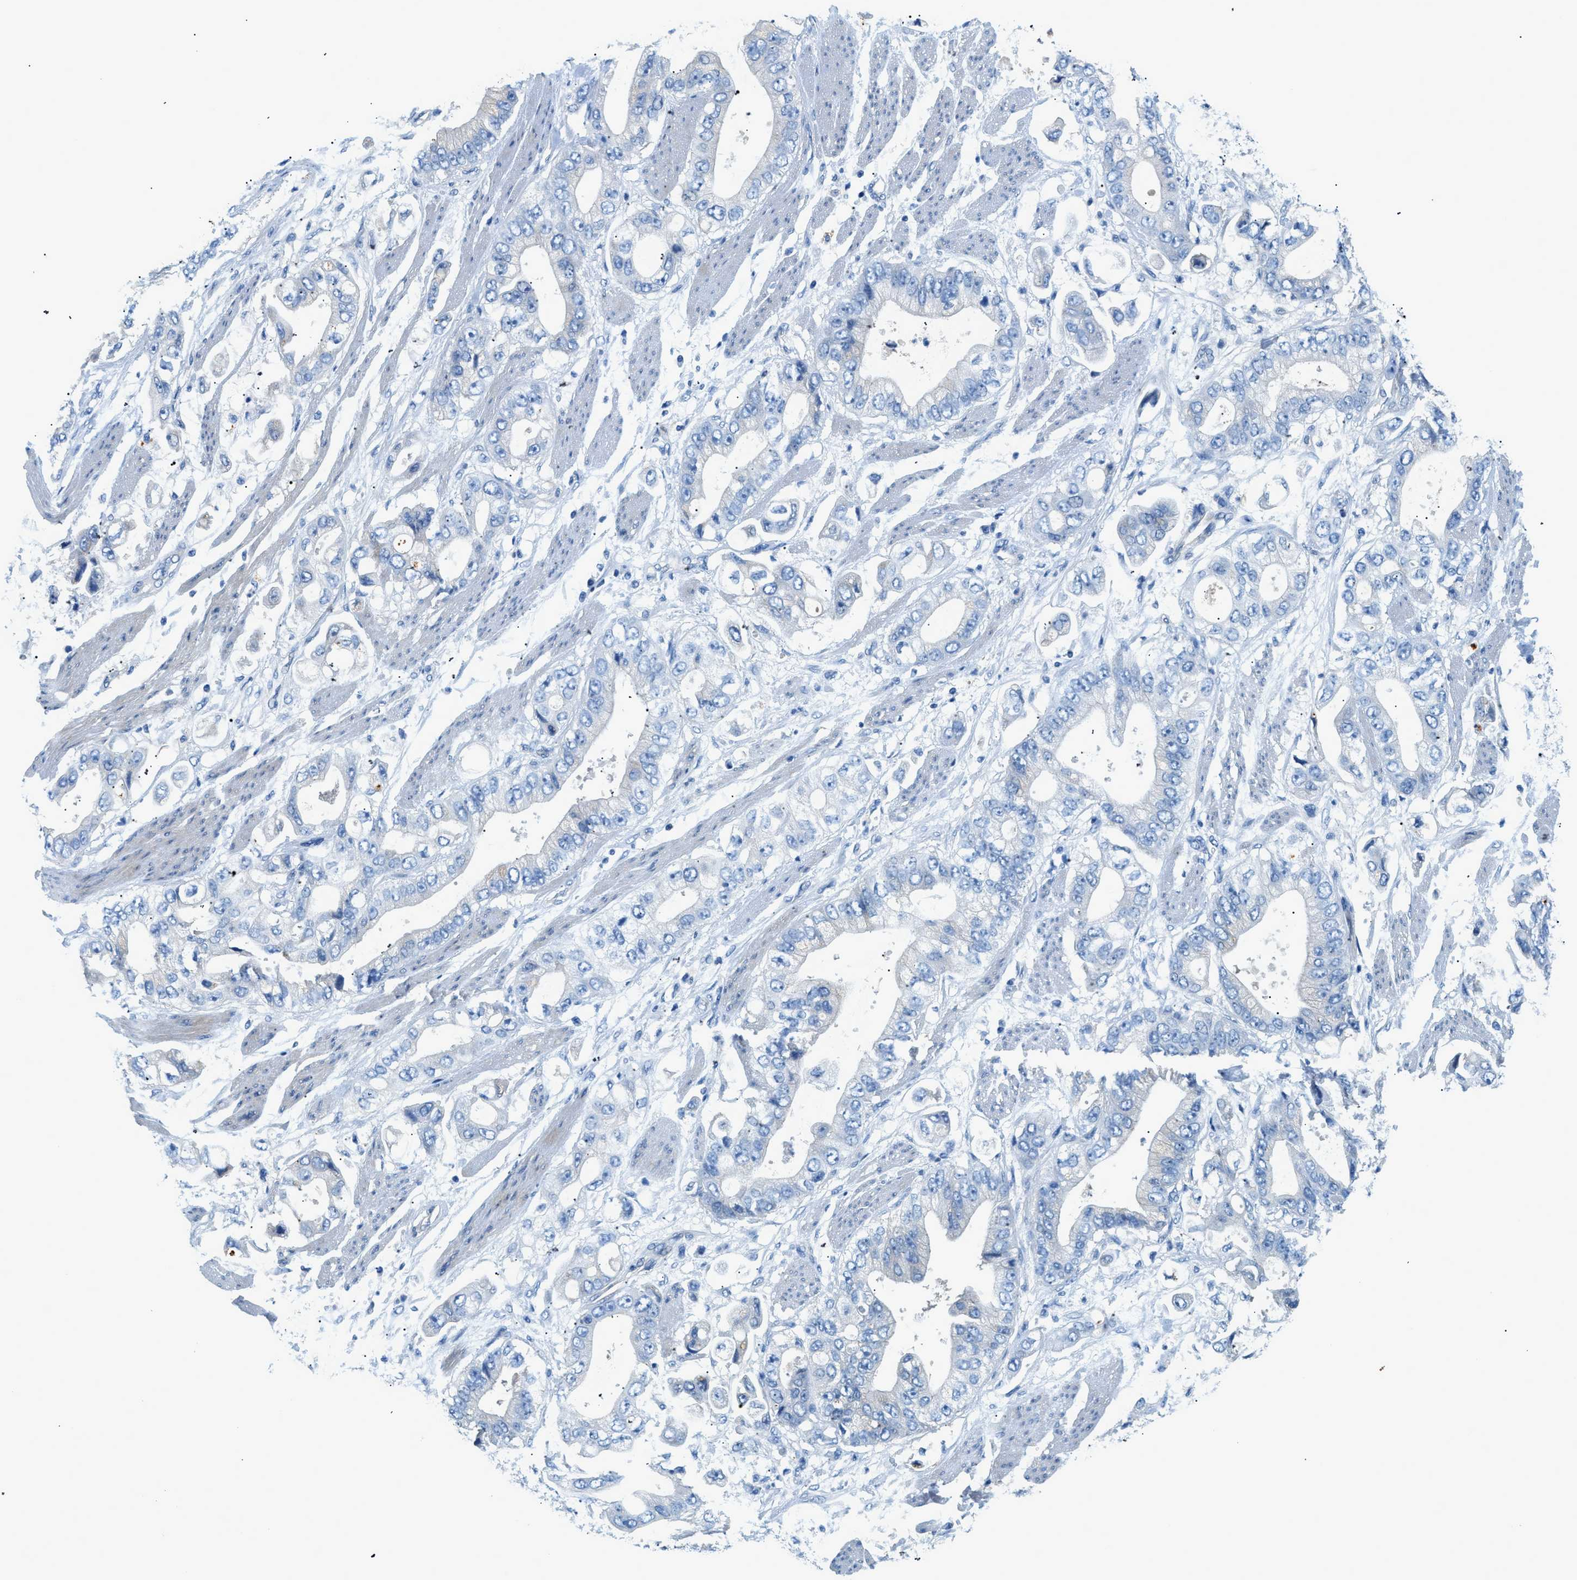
{"staining": {"intensity": "negative", "quantity": "none", "location": "none"}, "tissue": "stomach cancer", "cell_type": "Tumor cells", "image_type": "cancer", "snomed": [{"axis": "morphology", "description": "Normal tissue, NOS"}, {"axis": "morphology", "description": "Adenocarcinoma, NOS"}, {"axis": "topography", "description": "Stomach"}], "caption": "Stomach cancer was stained to show a protein in brown. There is no significant expression in tumor cells. (IHC, brightfield microscopy, high magnification).", "gene": "ORAI1", "patient": {"sex": "male", "age": 62}}